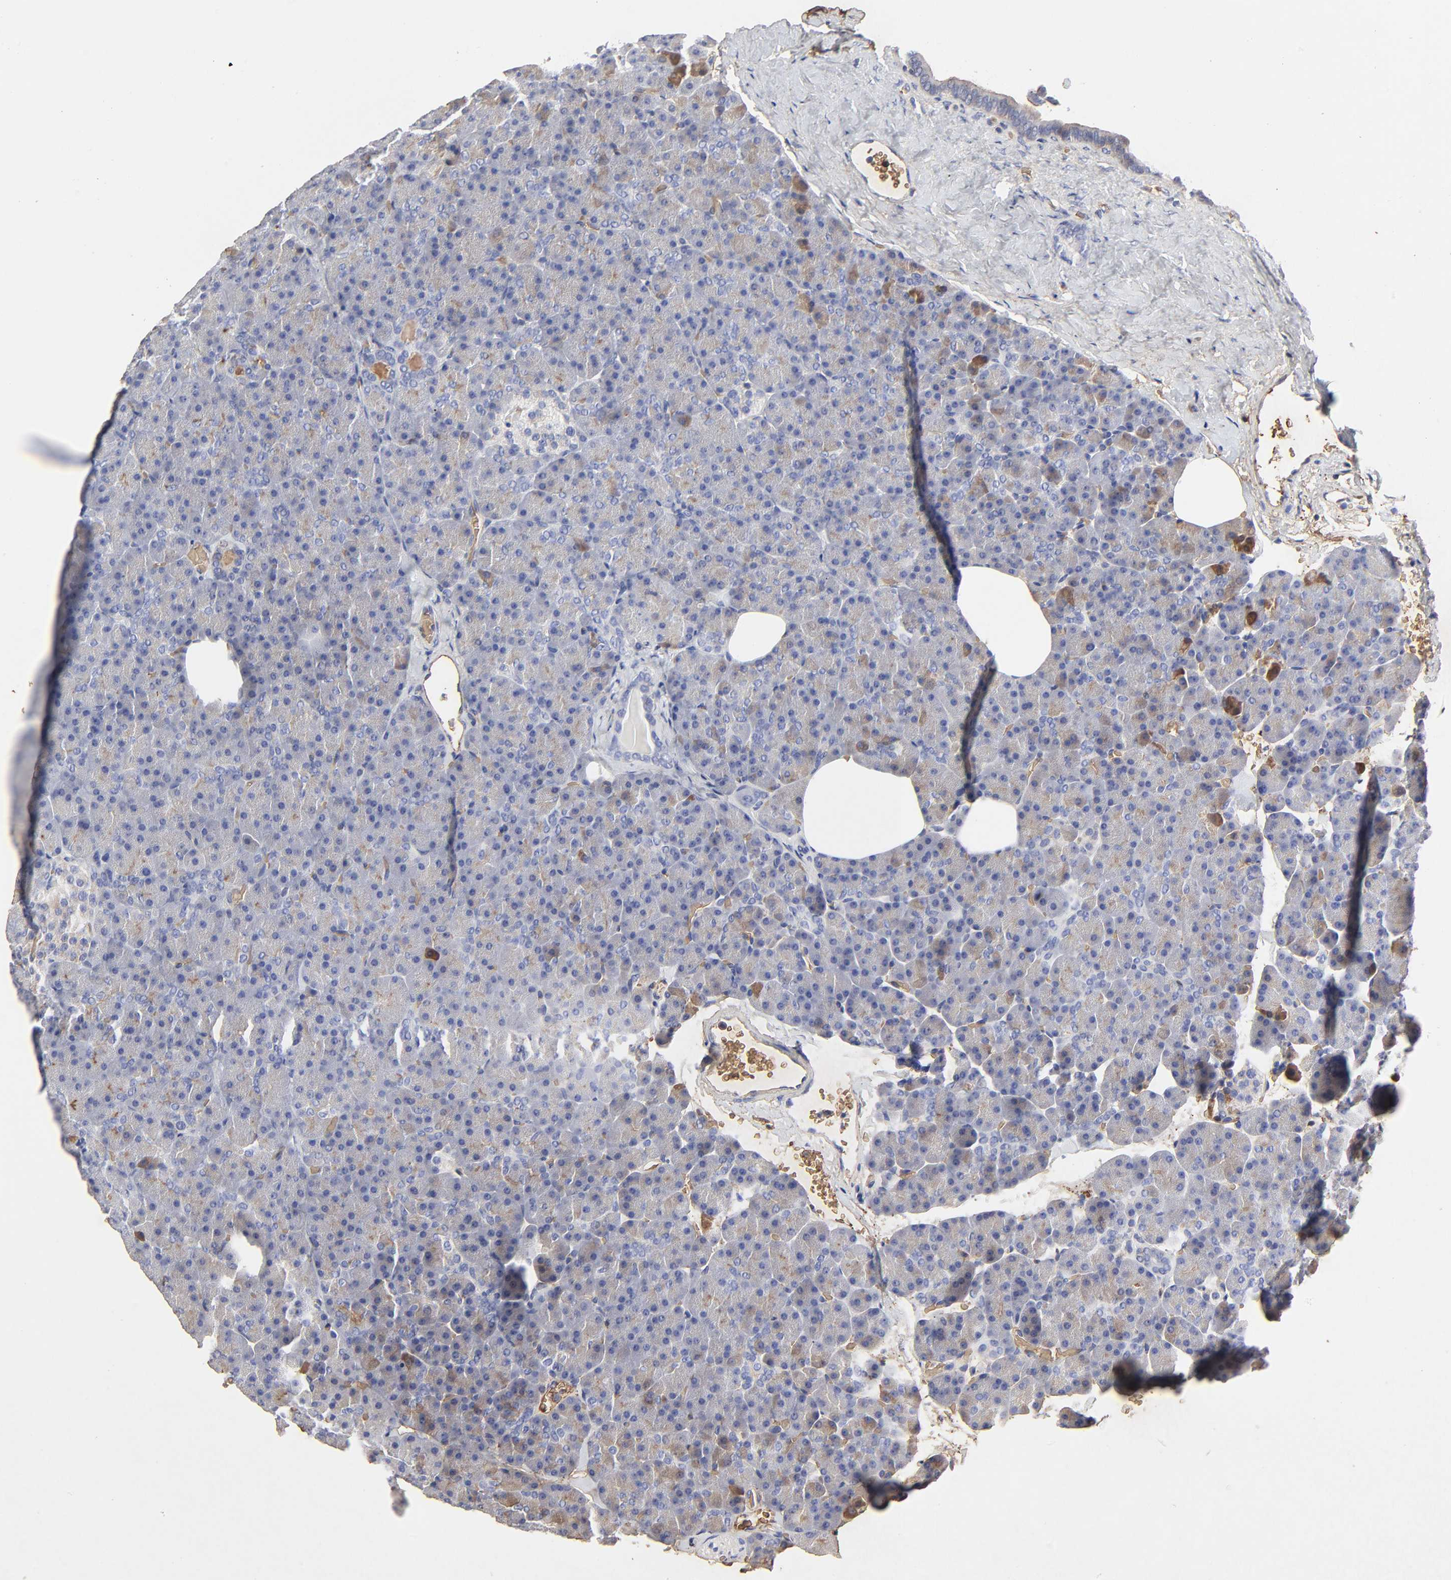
{"staining": {"intensity": "moderate", "quantity": "<25%", "location": "cytoplasmic/membranous"}, "tissue": "pancreas", "cell_type": "Exocrine glandular cells", "image_type": "normal", "snomed": [{"axis": "morphology", "description": "Normal tissue, NOS"}, {"axis": "topography", "description": "Pancreas"}], "caption": "Brown immunohistochemical staining in benign human pancreas shows moderate cytoplasmic/membranous positivity in about <25% of exocrine glandular cells.", "gene": "PAG1", "patient": {"sex": "female", "age": 35}}